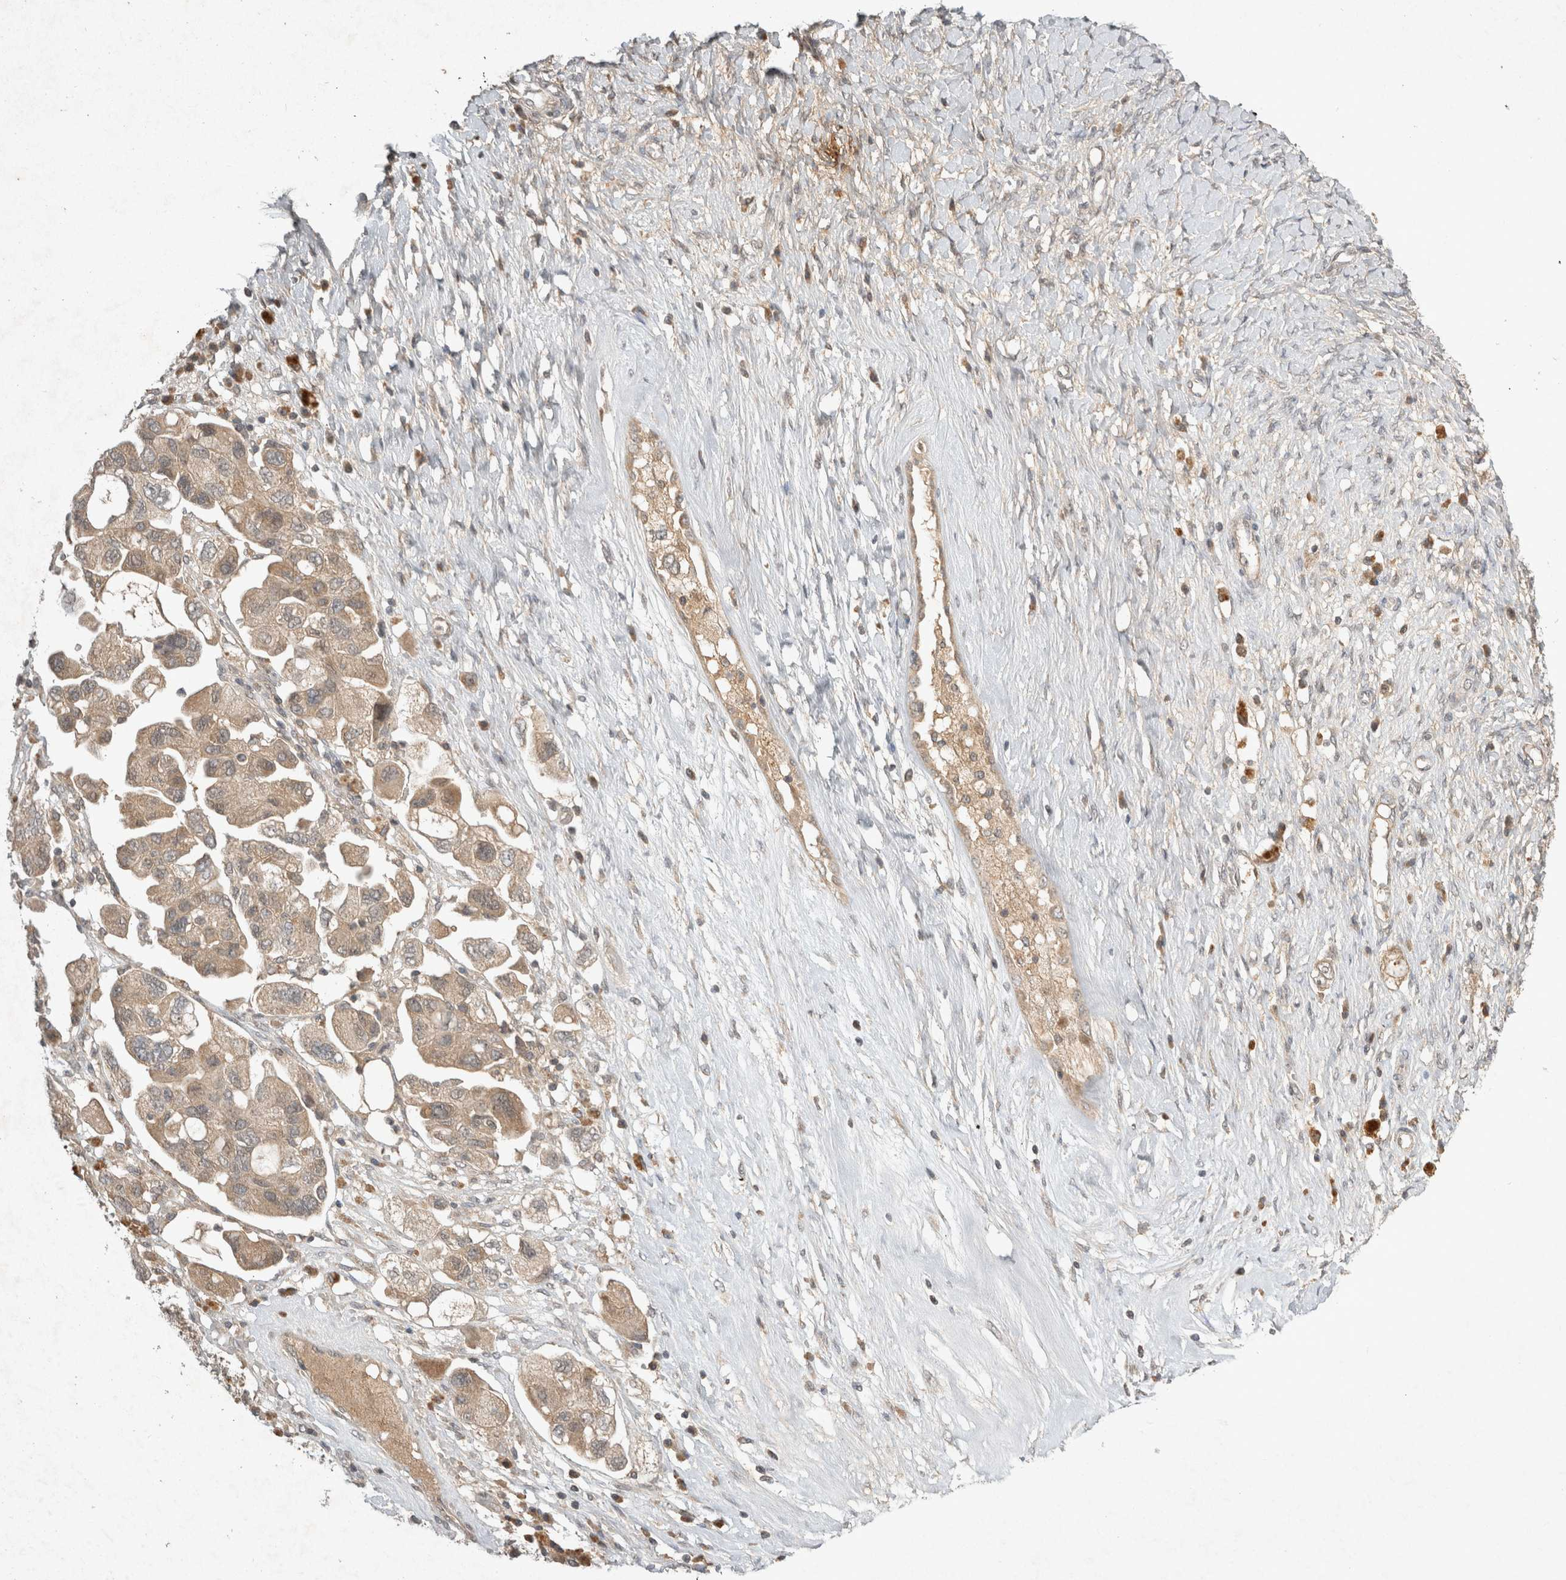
{"staining": {"intensity": "moderate", "quantity": ">75%", "location": "cytoplasmic/membranous"}, "tissue": "ovarian cancer", "cell_type": "Tumor cells", "image_type": "cancer", "snomed": [{"axis": "morphology", "description": "Carcinoma, NOS"}, {"axis": "morphology", "description": "Cystadenocarcinoma, serous, NOS"}, {"axis": "topography", "description": "Ovary"}], "caption": "Protein expression analysis of human ovarian serous cystadenocarcinoma reveals moderate cytoplasmic/membranous expression in approximately >75% of tumor cells.", "gene": "LOXL2", "patient": {"sex": "female", "age": 69}}